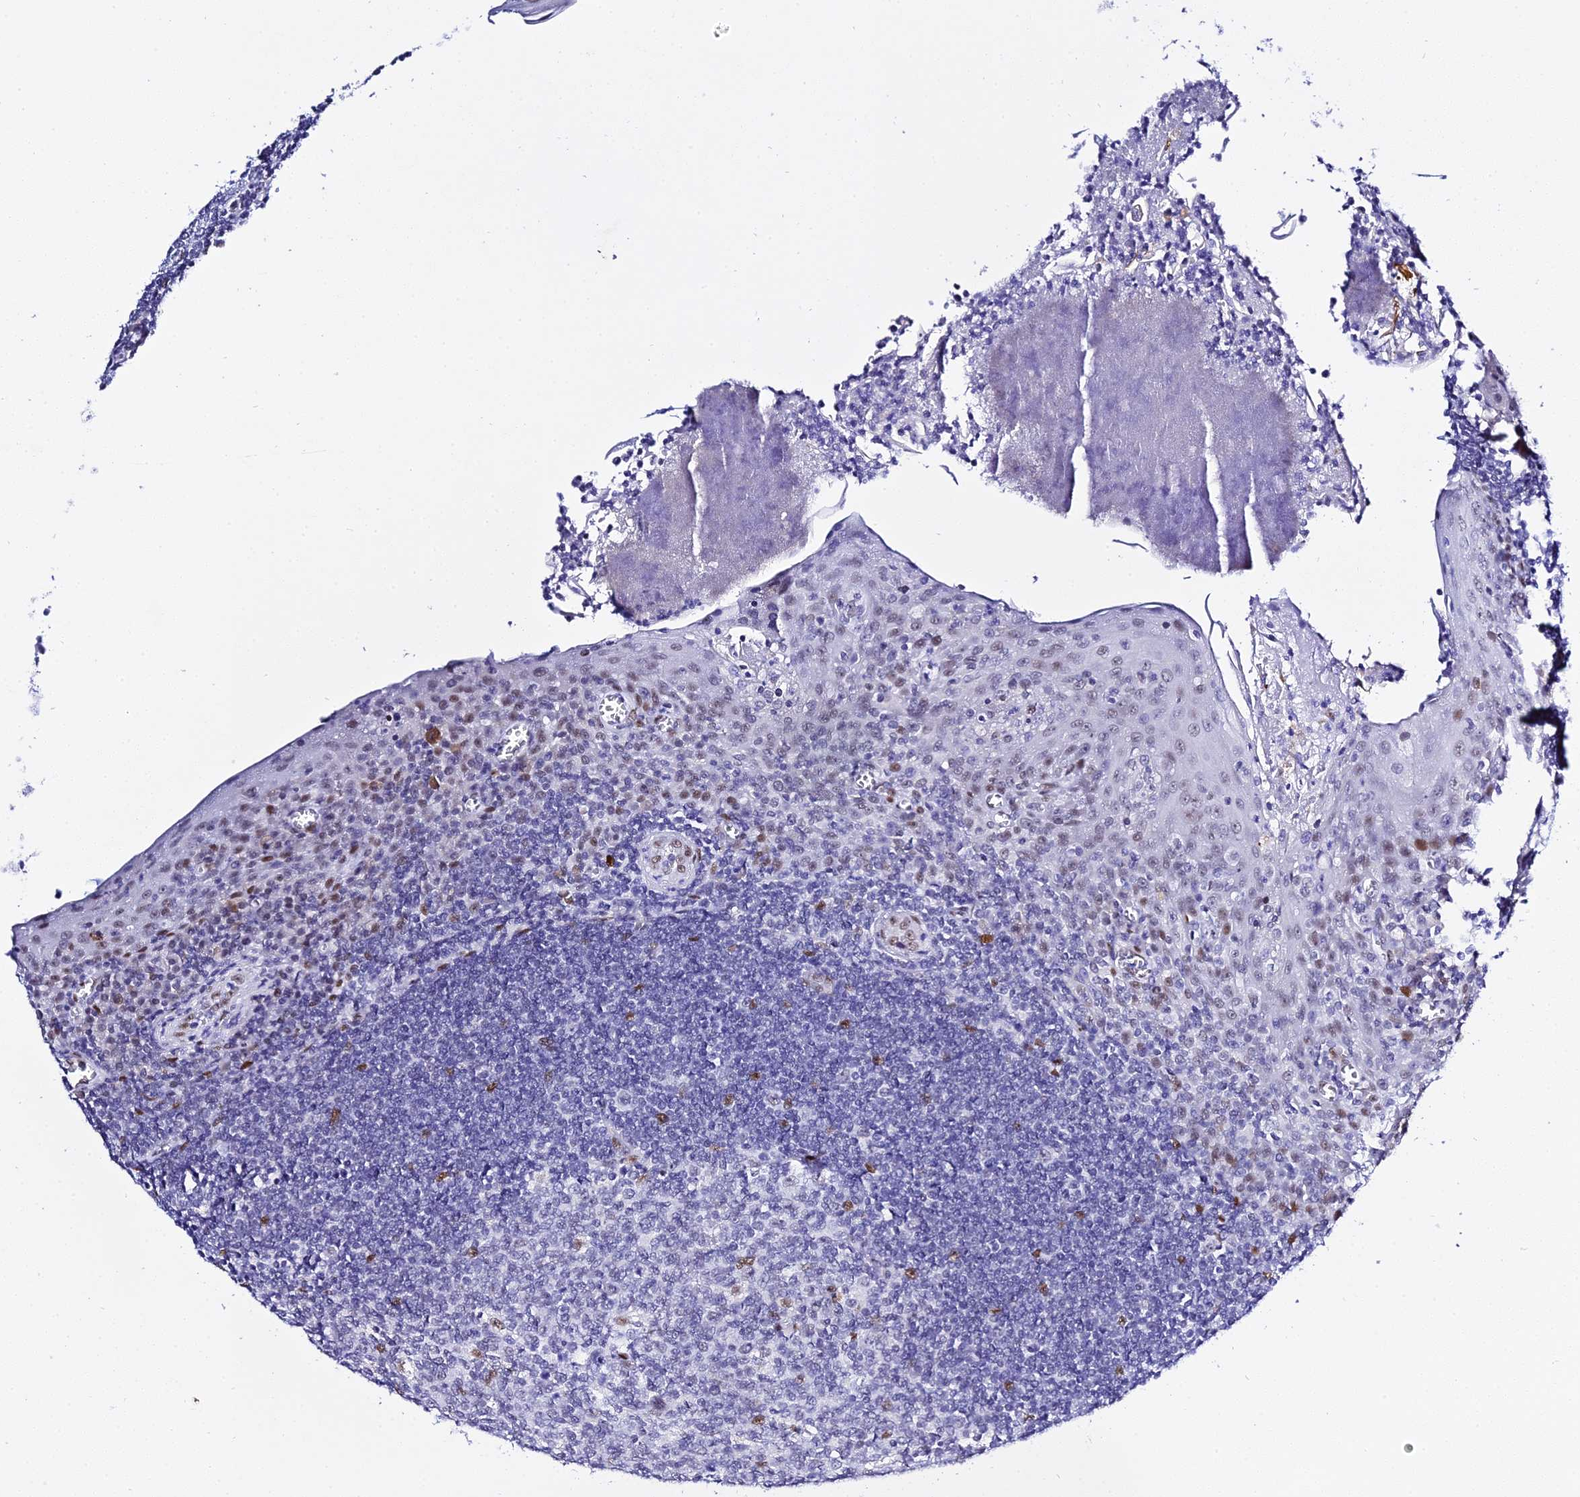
{"staining": {"intensity": "moderate", "quantity": "<25%", "location": "nuclear"}, "tissue": "tonsil", "cell_type": "Germinal center cells", "image_type": "normal", "snomed": [{"axis": "morphology", "description": "Normal tissue, NOS"}, {"axis": "topography", "description": "Tonsil"}], "caption": "Immunohistochemistry (IHC) micrograph of benign tonsil: human tonsil stained using IHC displays low levels of moderate protein expression localized specifically in the nuclear of germinal center cells, appearing as a nuclear brown color.", "gene": "POFUT2", "patient": {"sex": "male", "age": 27}}